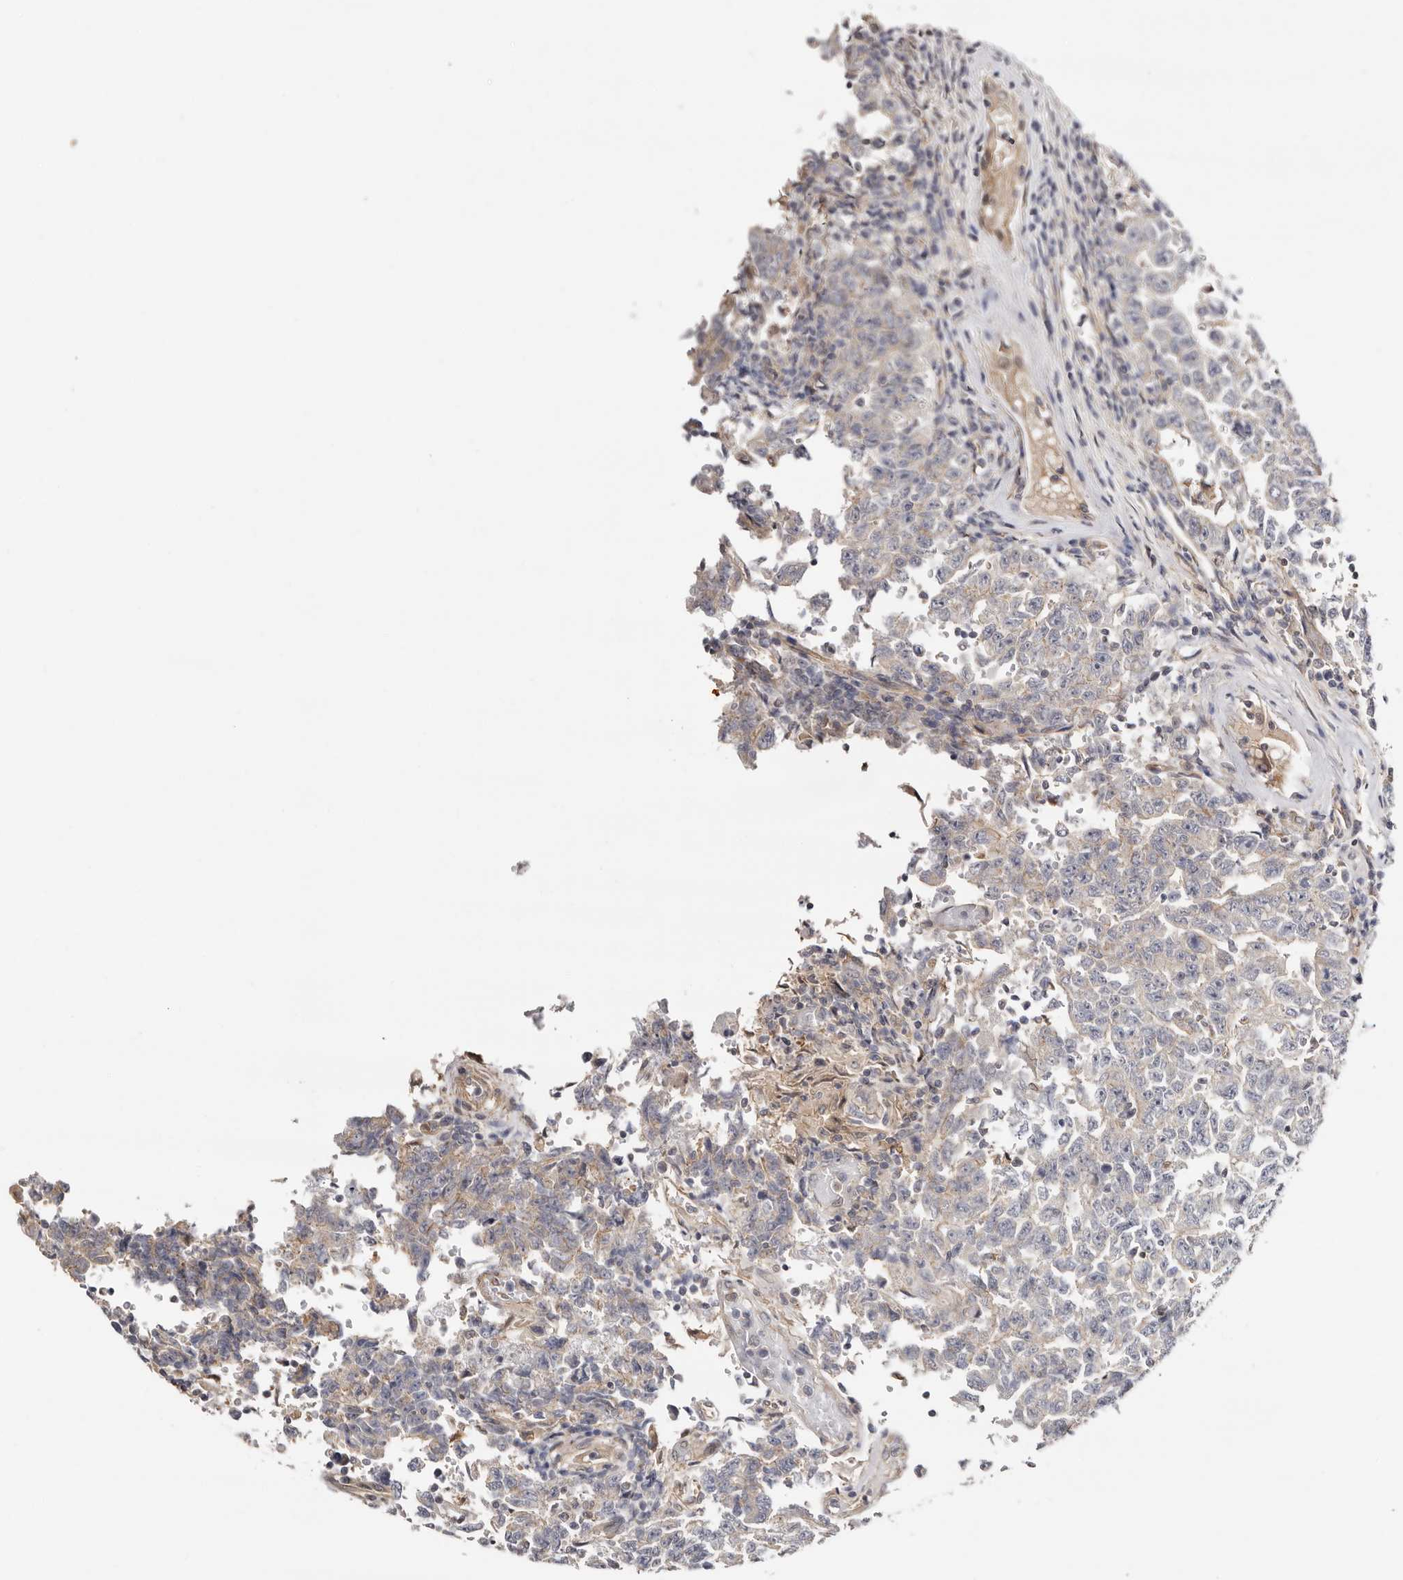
{"staining": {"intensity": "weak", "quantity": "25%-75%", "location": "cytoplasmic/membranous"}, "tissue": "testis cancer", "cell_type": "Tumor cells", "image_type": "cancer", "snomed": [{"axis": "morphology", "description": "Carcinoma, Embryonal, NOS"}, {"axis": "topography", "description": "Testis"}], "caption": "A low amount of weak cytoplasmic/membranous expression is seen in about 25%-75% of tumor cells in testis cancer (embryonal carcinoma) tissue. The staining is performed using DAB (3,3'-diaminobenzidine) brown chromogen to label protein expression. The nuclei are counter-stained blue using hematoxylin.", "gene": "S100A14", "patient": {"sex": "male", "age": 26}}